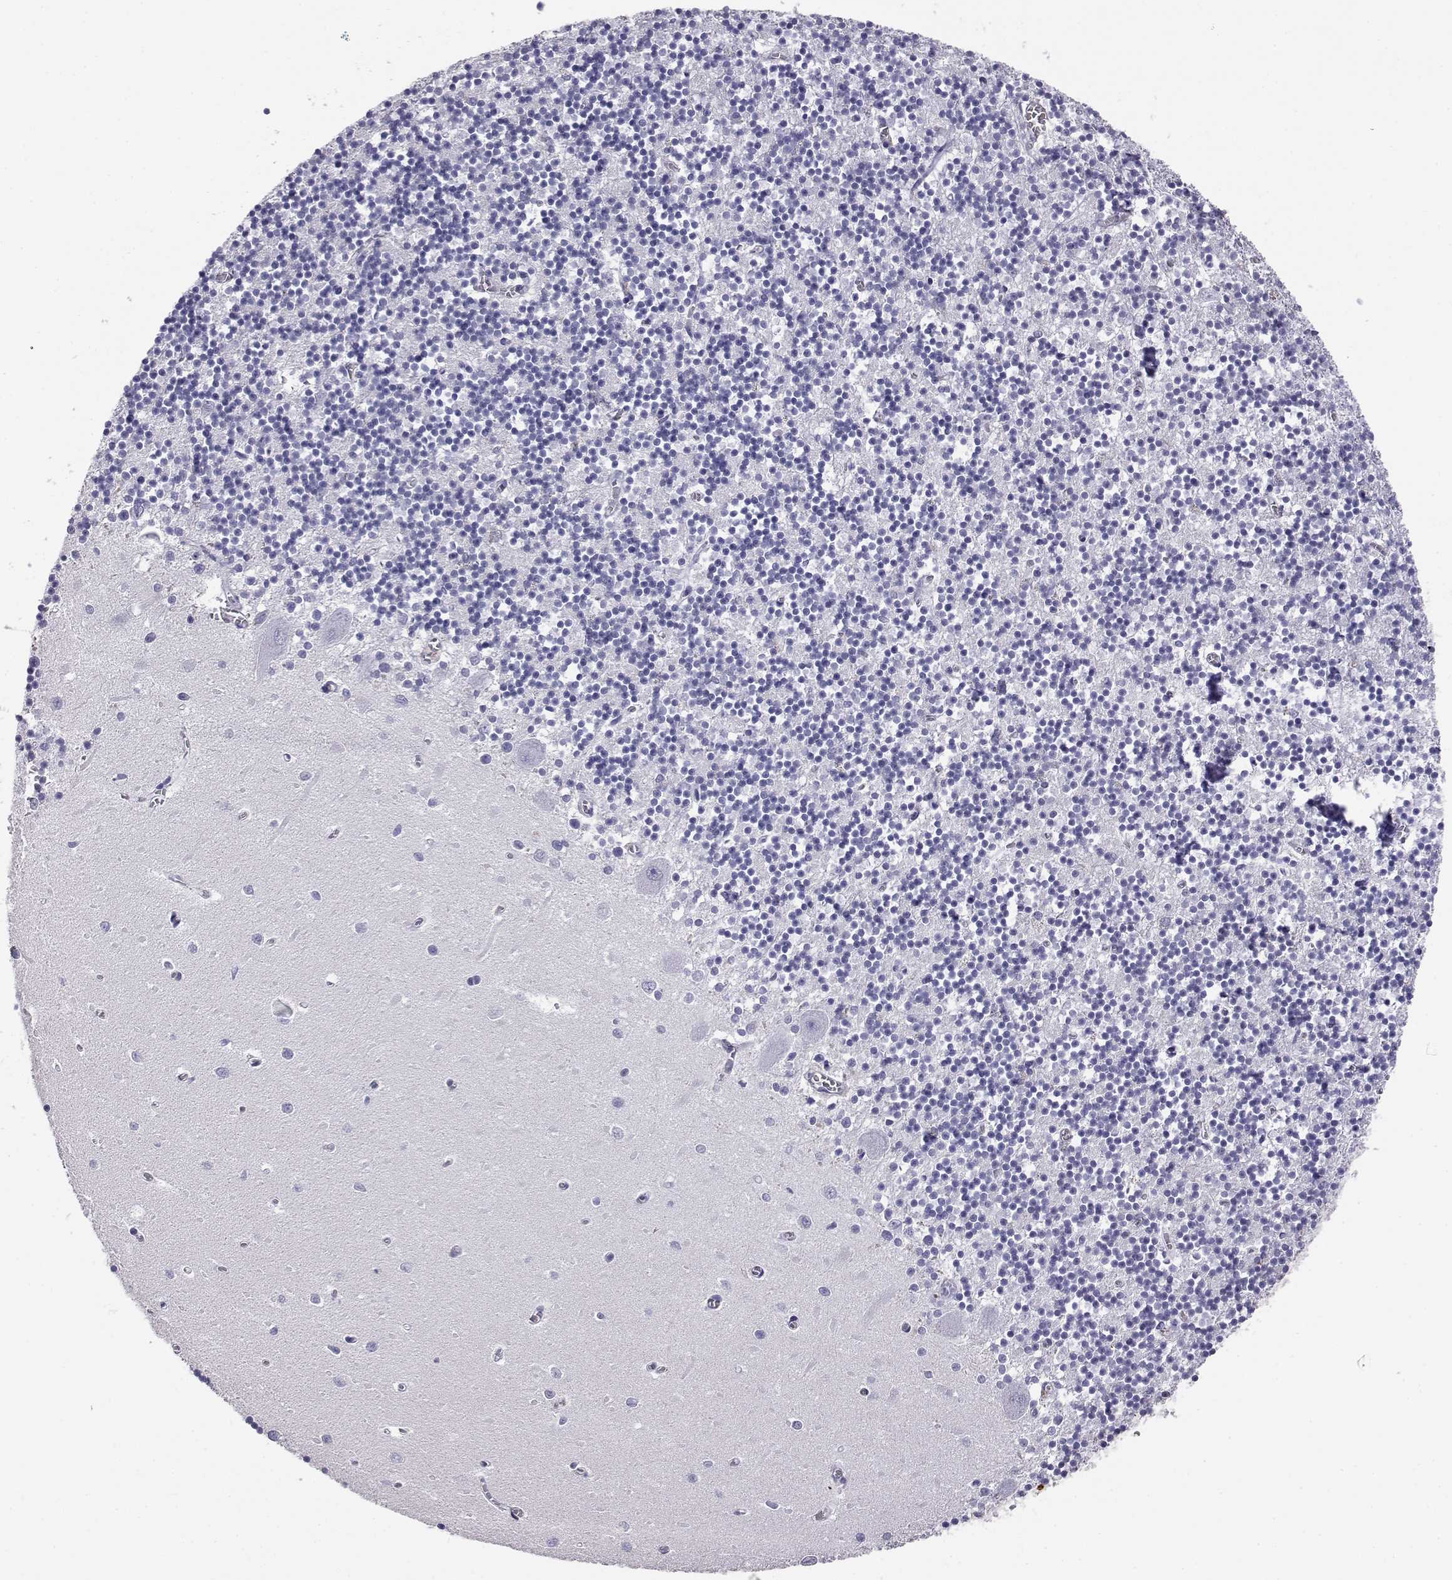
{"staining": {"intensity": "negative", "quantity": "none", "location": "none"}, "tissue": "cerebellum", "cell_type": "Cells in granular layer", "image_type": "normal", "snomed": [{"axis": "morphology", "description": "Normal tissue, NOS"}, {"axis": "topography", "description": "Cerebellum"}], "caption": "A micrograph of cerebellum stained for a protein demonstrates no brown staining in cells in granular layer. (Immunohistochemistry (ihc), brightfield microscopy, high magnification).", "gene": "AKR1B1", "patient": {"sex": "female", "age": 64}}